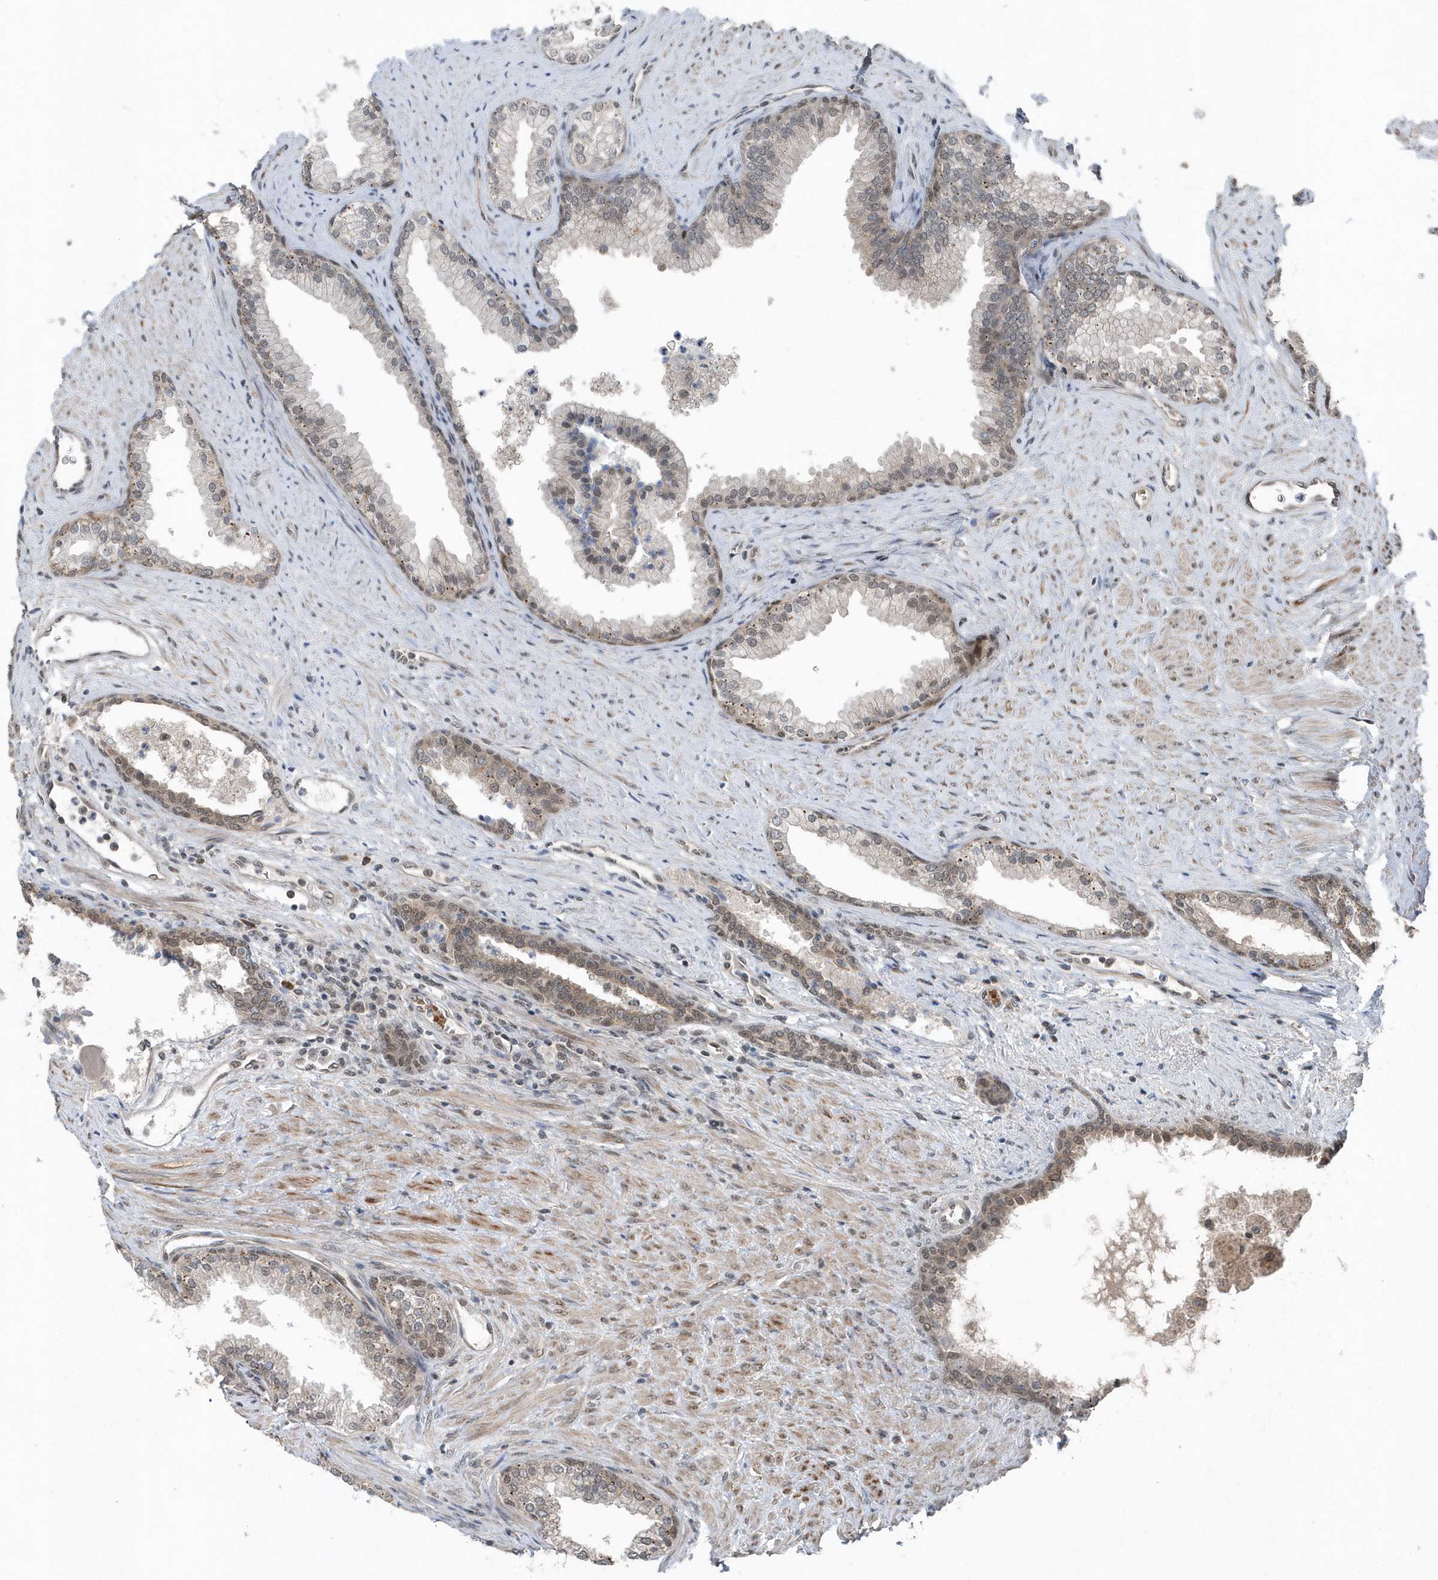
{"staining": {"intensity": "moderate", "quantity": "25%-75%", "location": "cytoplasmic/membranous,nuclear"}, "tissue": "prostate", "cell_type": "Glandular cells", "image_type": "normal", "snomed": [{"axis": "morphology", "description": "Normal tissue, NOS"}, {"axis": "topography", "description": "Prostate"}], "caption": "High-power microscopy captured an immunohistochemistry (IHC) histopathology image of normal prostate, revealing moderate cytoplasmic/membranous,nuclear staining in about 25%-75% of glandular cells.", "gene": "QTRT2", "patient": {"sex": "male", "age": 76}}